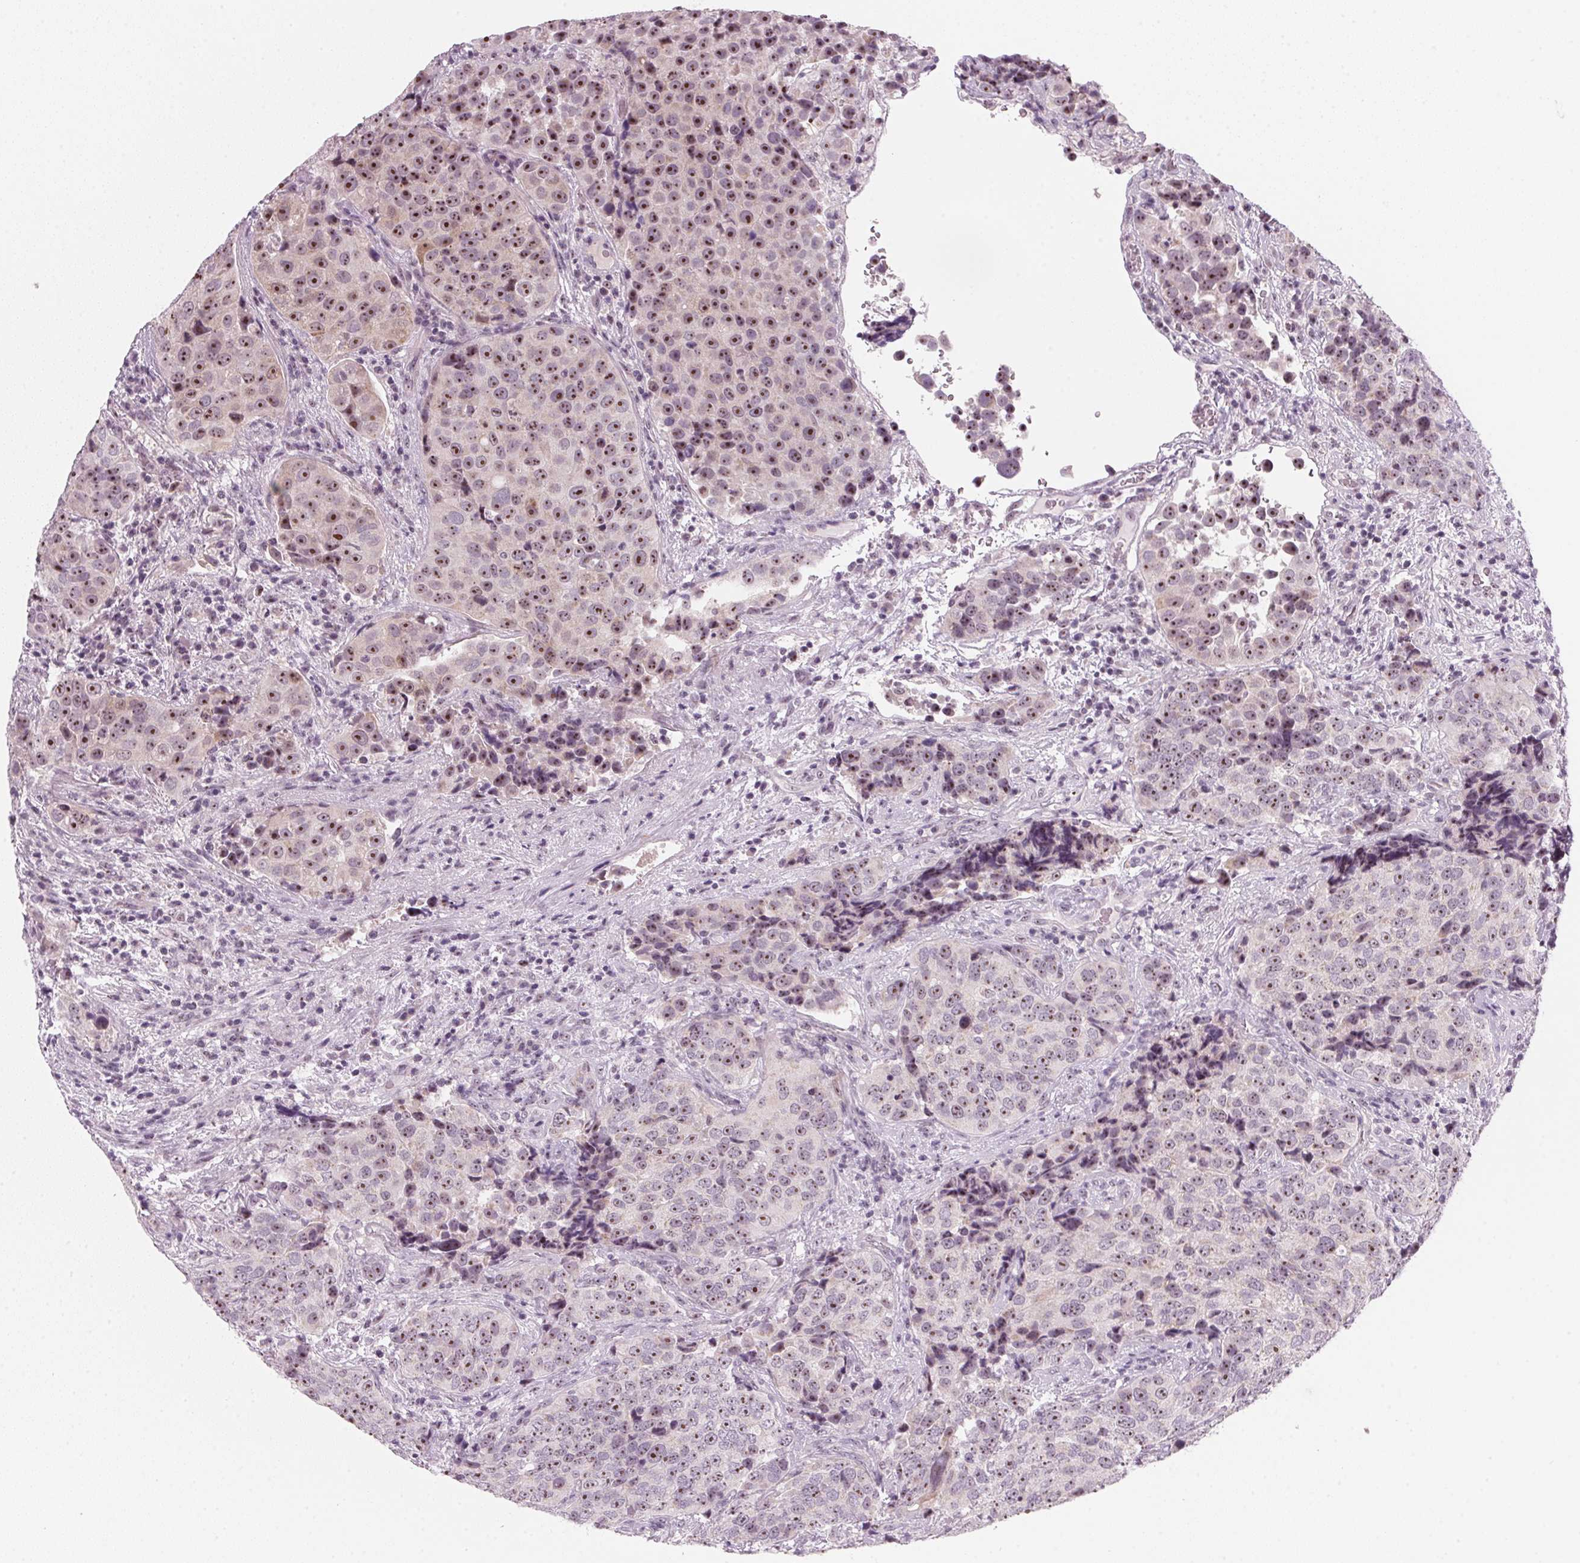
{"staining": {"intensity": "strong", "quantity": "<25%", "location": "nuclear"}, "tissue": "urothelial cancer", "cell_type": "Tumor cells", "image_type": "cancer", "snomed": [{"axis": "morphology", "description": "Urothelial carcinoma, NOS"}, {"axis": "topography", "description": "Urinary bladder"}], "caption": "Urothelial cancer stained with a protein marker reveals strong staining in tumor cells.", "gene": "DNTTIP2", "patient": {"sex": "male", "age": 52}}